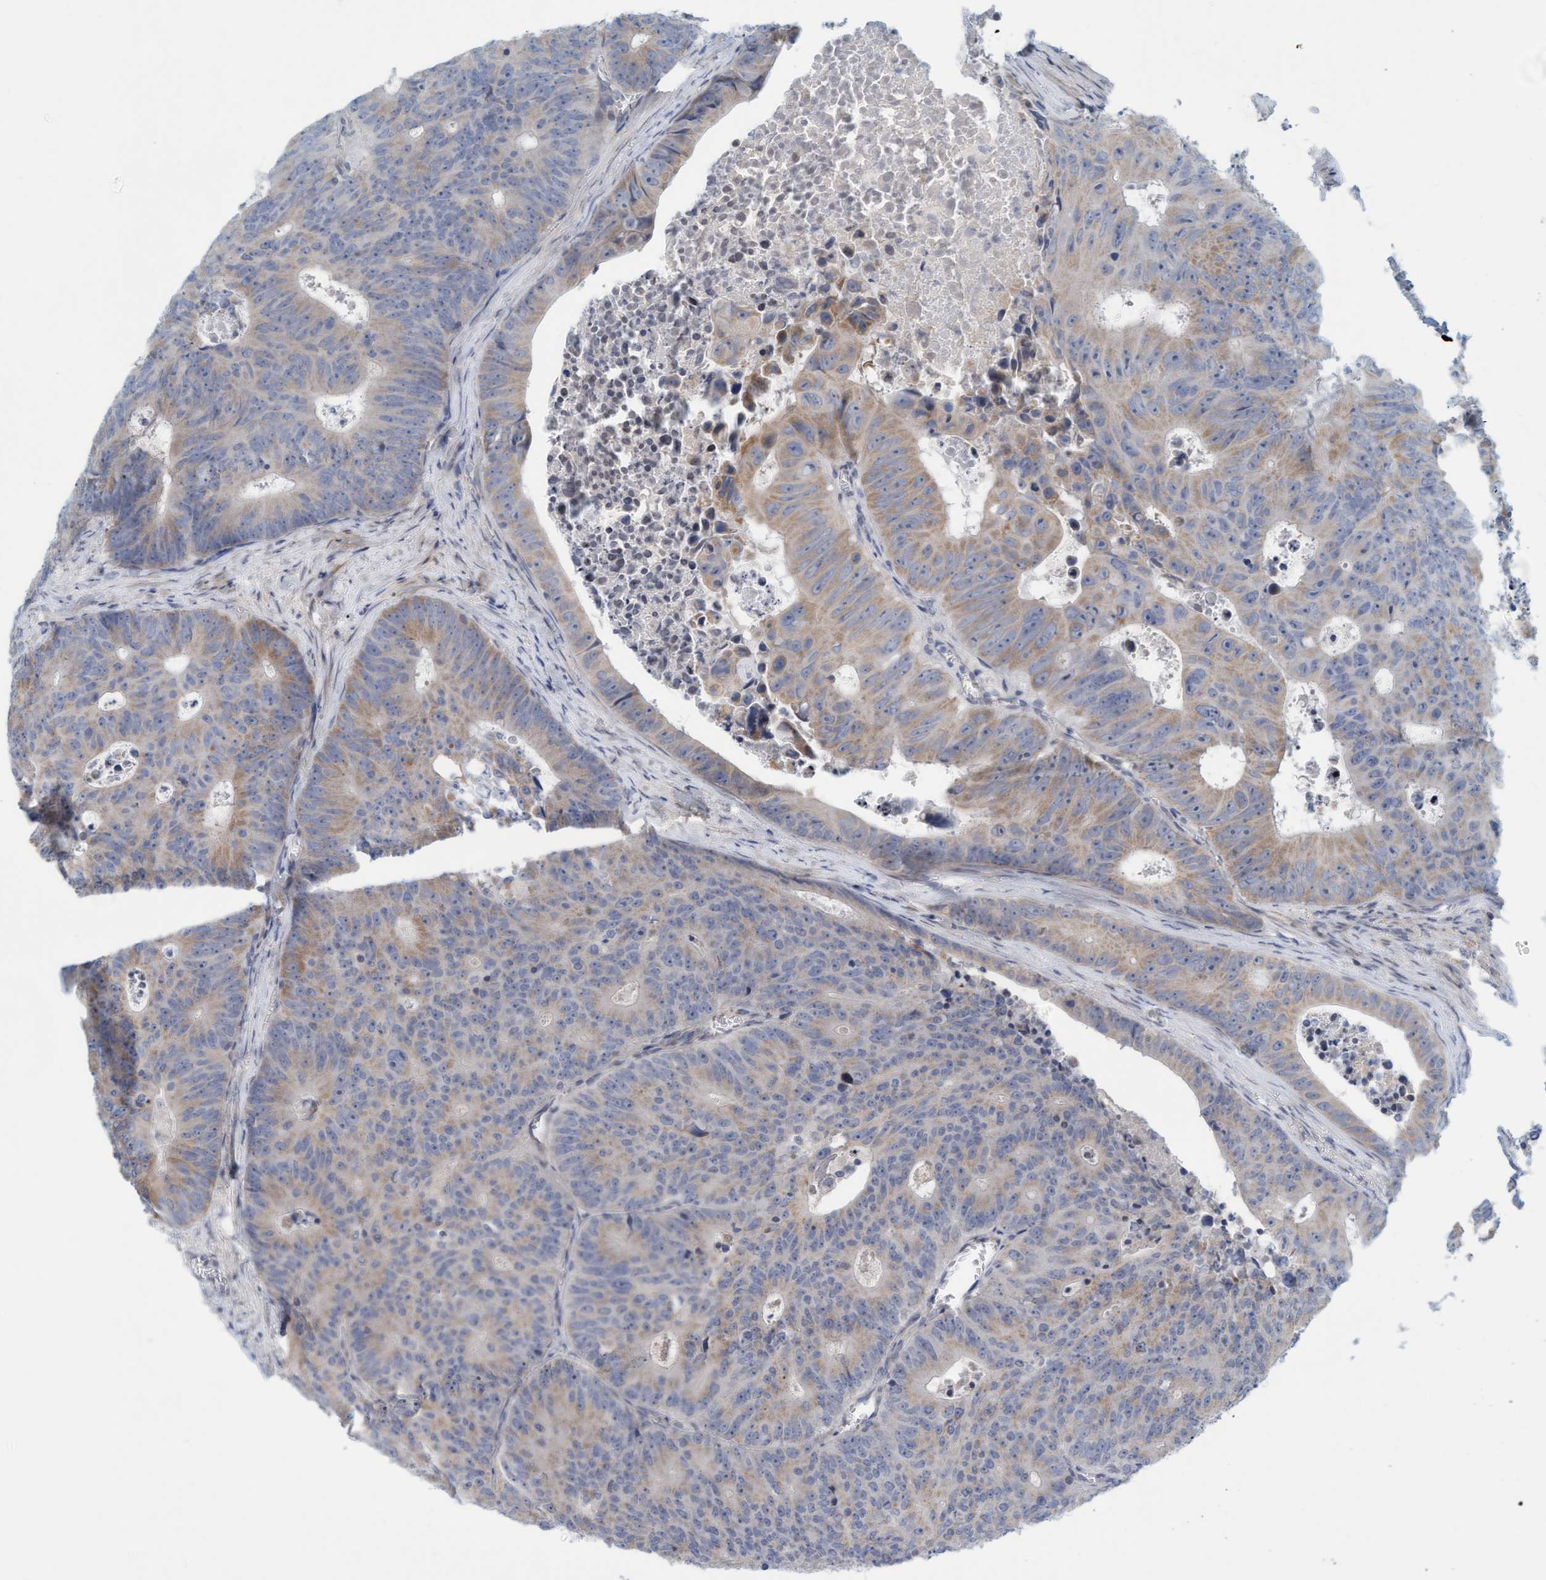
{"staining": {"intensity": "weak", "quantity": "25%-75%", "location": "cytoplasmic/membranous"}, "tissue": "colorectal cancer", "cell_type": "Tumor cells", "image_type": "cancer", "snomed": [{"axis": "morphology", "description": "Adenocarcinoma, NOS"}, {"axis": "topography", "description": "Colon"}], "caption": "Colorectal cancer (adenocarcinoma) was stained to show a protein in brown. There is low levels of weak cytoplasmic/membranous staining in approximately 25%-75% of tumor cells.", "gene": "ZC3H3", "patient": {"sex": "male", "age": 87}}